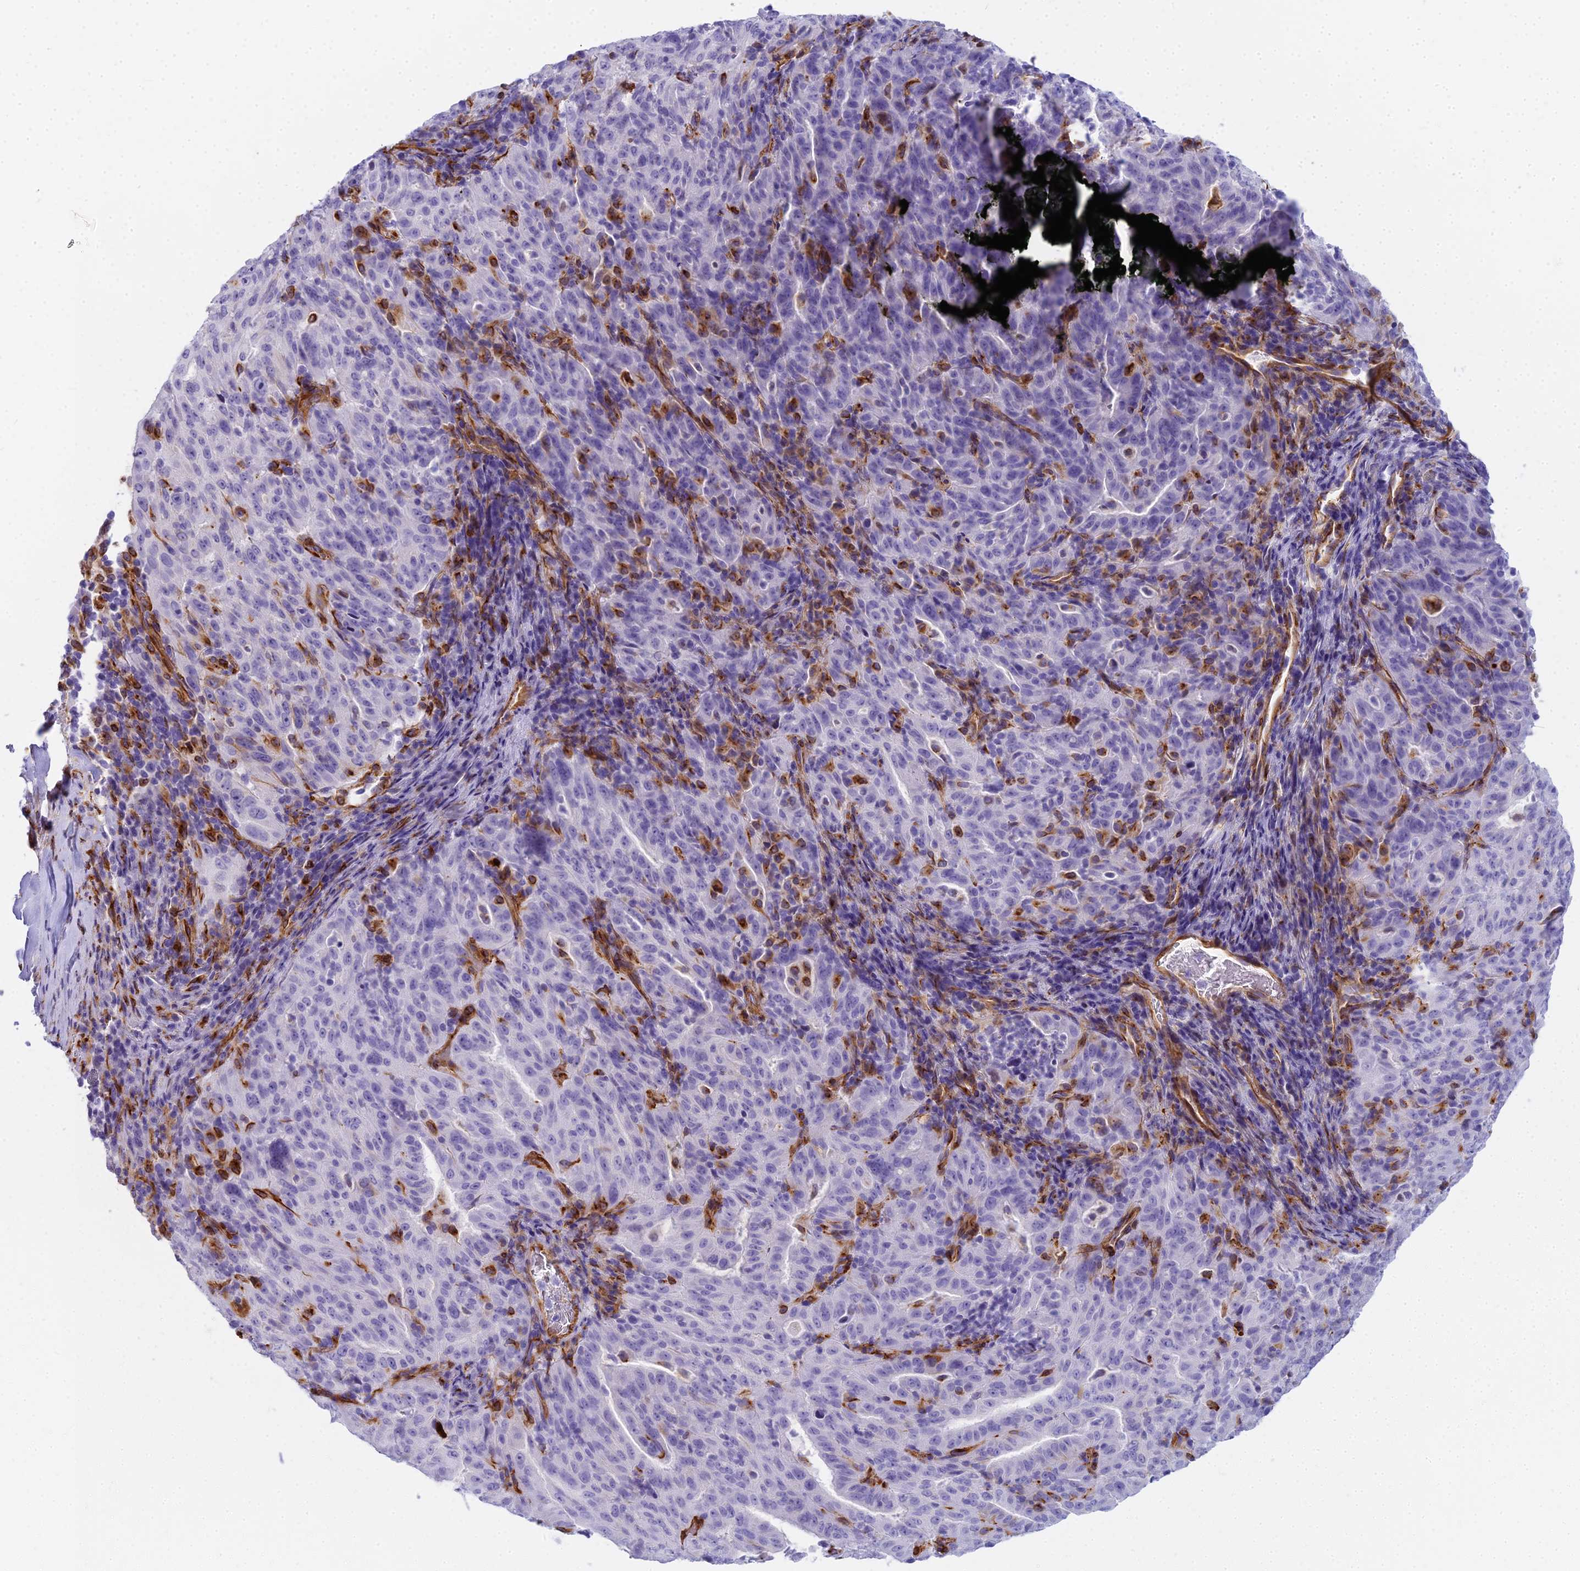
{"staining": {"intensity": "negative", "quantity": "none", "location": "none"}, "tissue": "pancreatic cancer", "cell_type": "Tumor cells", "image_type": "cancer", "snomed": [{"axis": "morphology", "description": "Adenocarcinoma, NOS"}, {"axis": "topography", "description": "Pancreas"}], "caption": "Immunohistochemistry (IHC) of adenocarcinoma (pancreatic) demonstrates no expression in tumor cells.", "gene": "EVI2A", "patient": {"sex": "male", "age": 63}}